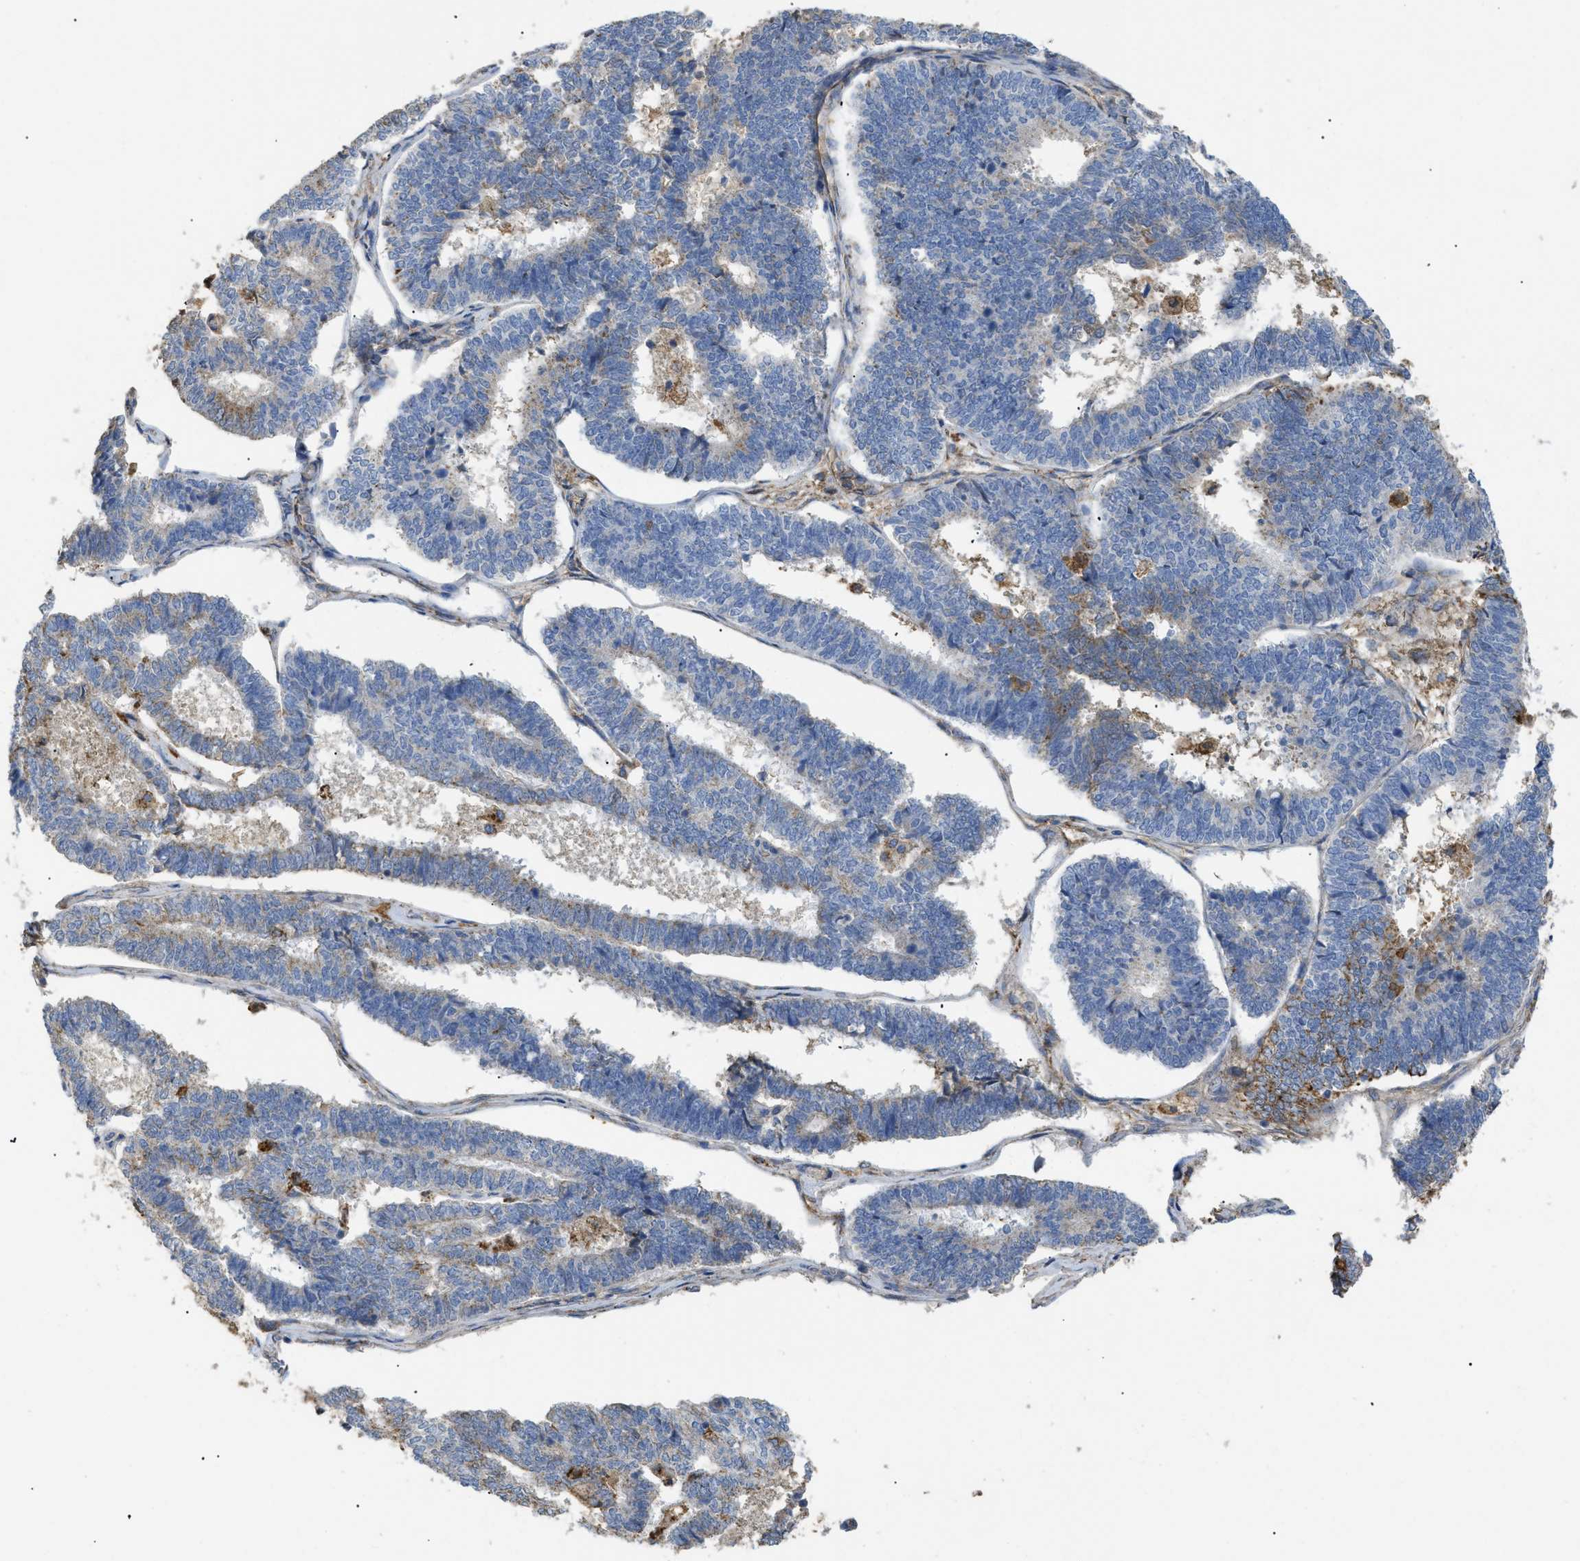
{"staining": {"intensity": "moderate", "quantity": "<25%", "location": "cytoplasmic/membranous"}, "tissue": "endometrial cancer", "cell_type": "Tumor cells", "image_type": "cancer", "snomed": [{"axis": "morphology", "description": "Adenocarcinoma, NOS"}, {"axis": "topography", "description": "Endometrium"}], "caption": "Adenocarcinoma (endometrial) tissue shows moderate cytoplasmic/membranous positivity in about <25% of tumor cells (brown staining indicates protein expression, while blue staining denotes nuclei).", "gene": "ANXA4", "patient": {"sex": "female", "age": 70}}